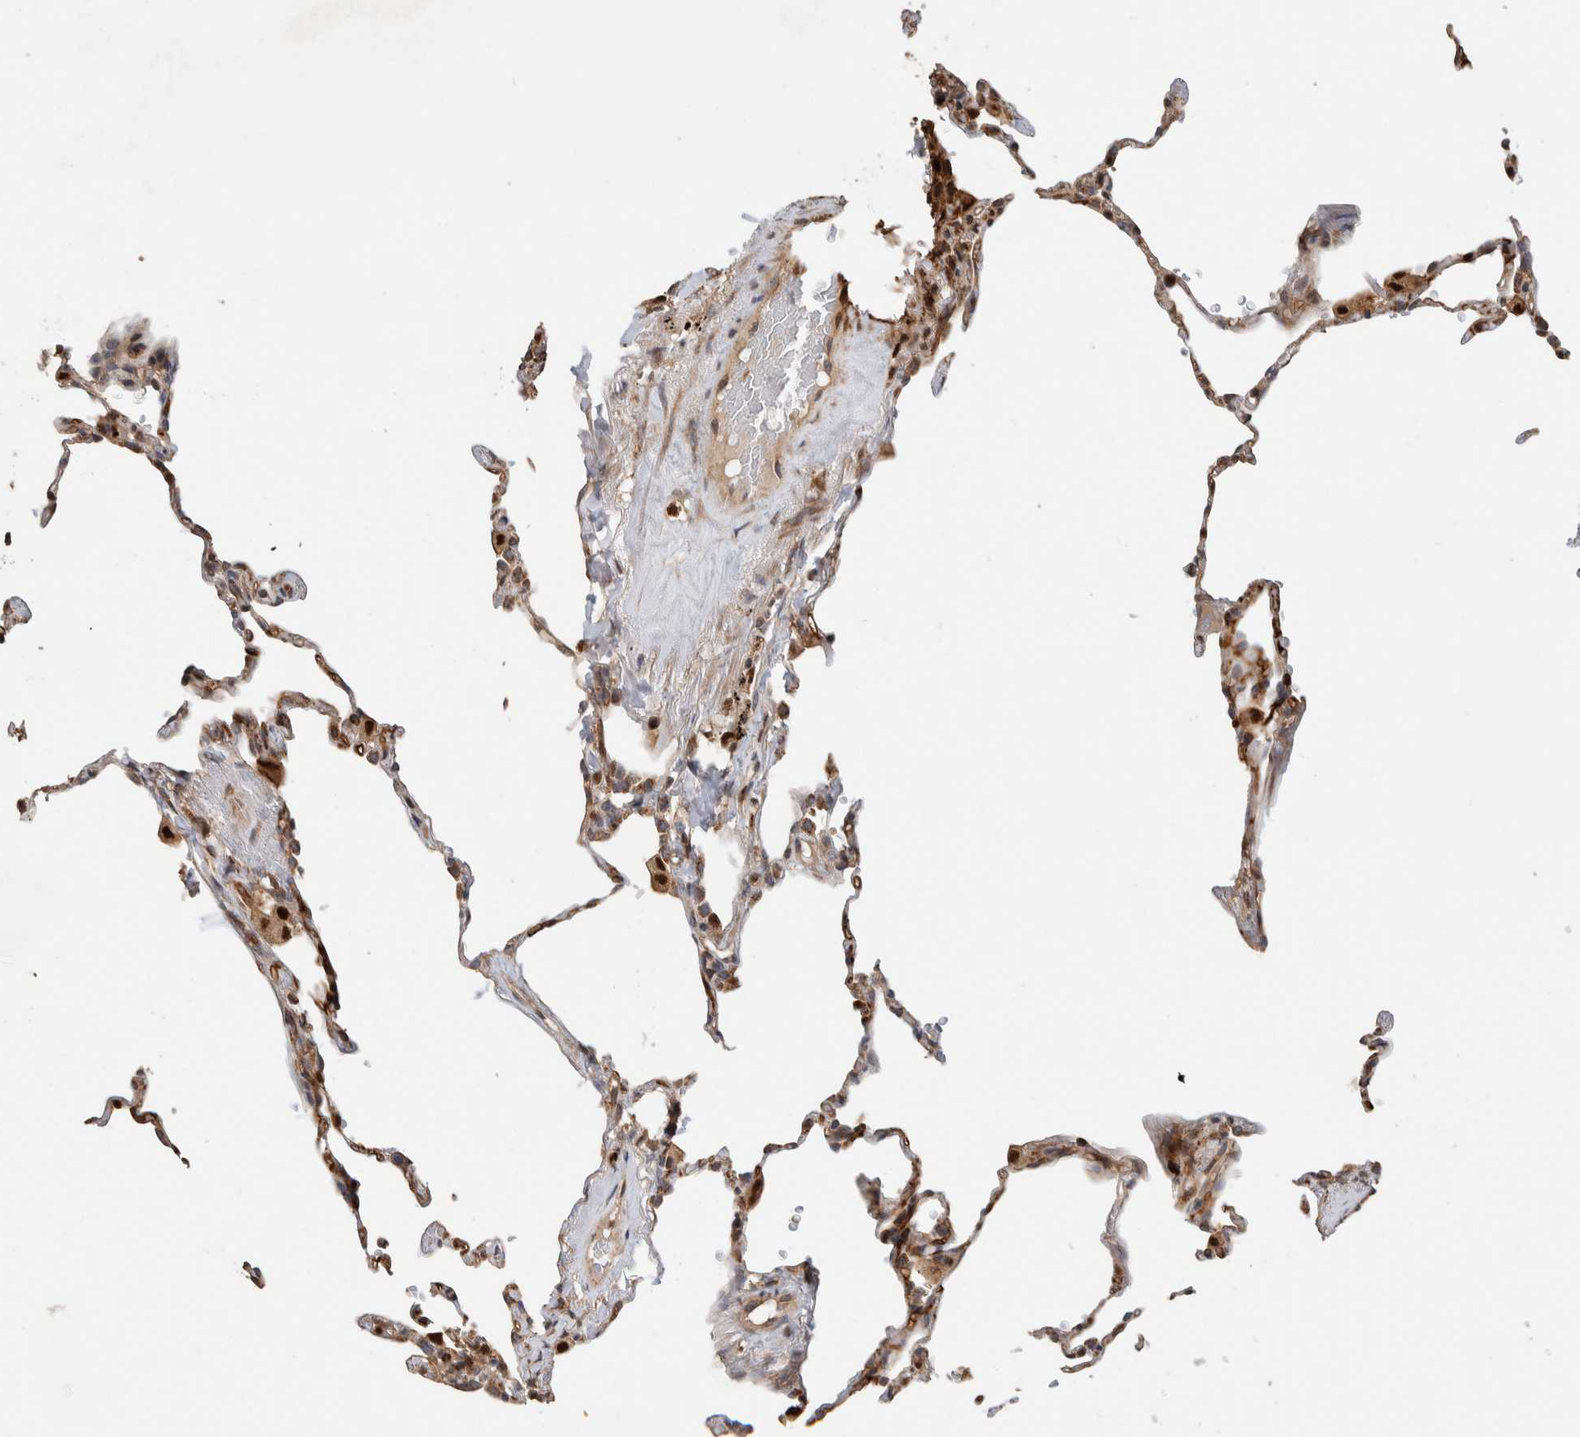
{"staining": {"intensity": "moderate", "quantity": ">75%", "location": "cytoplasmic/membranous"}, "tissue": "lung", "cell_type": "Alveolar cells", "image_type": "normal", "snomed": [{"axis": "morphology", "description": "Normal tissue, NOS"}, {"axis": "topography", "description": "Lung"}], "caption": "About >75% of alveolar cells in unremarkable human lung exhibit moderate cytoplasmic/membranous protein positivity as visualized by brown immunohistochemical staining.", "gene": "VPS53", "patient": {"sex": "male", "age": 59}}